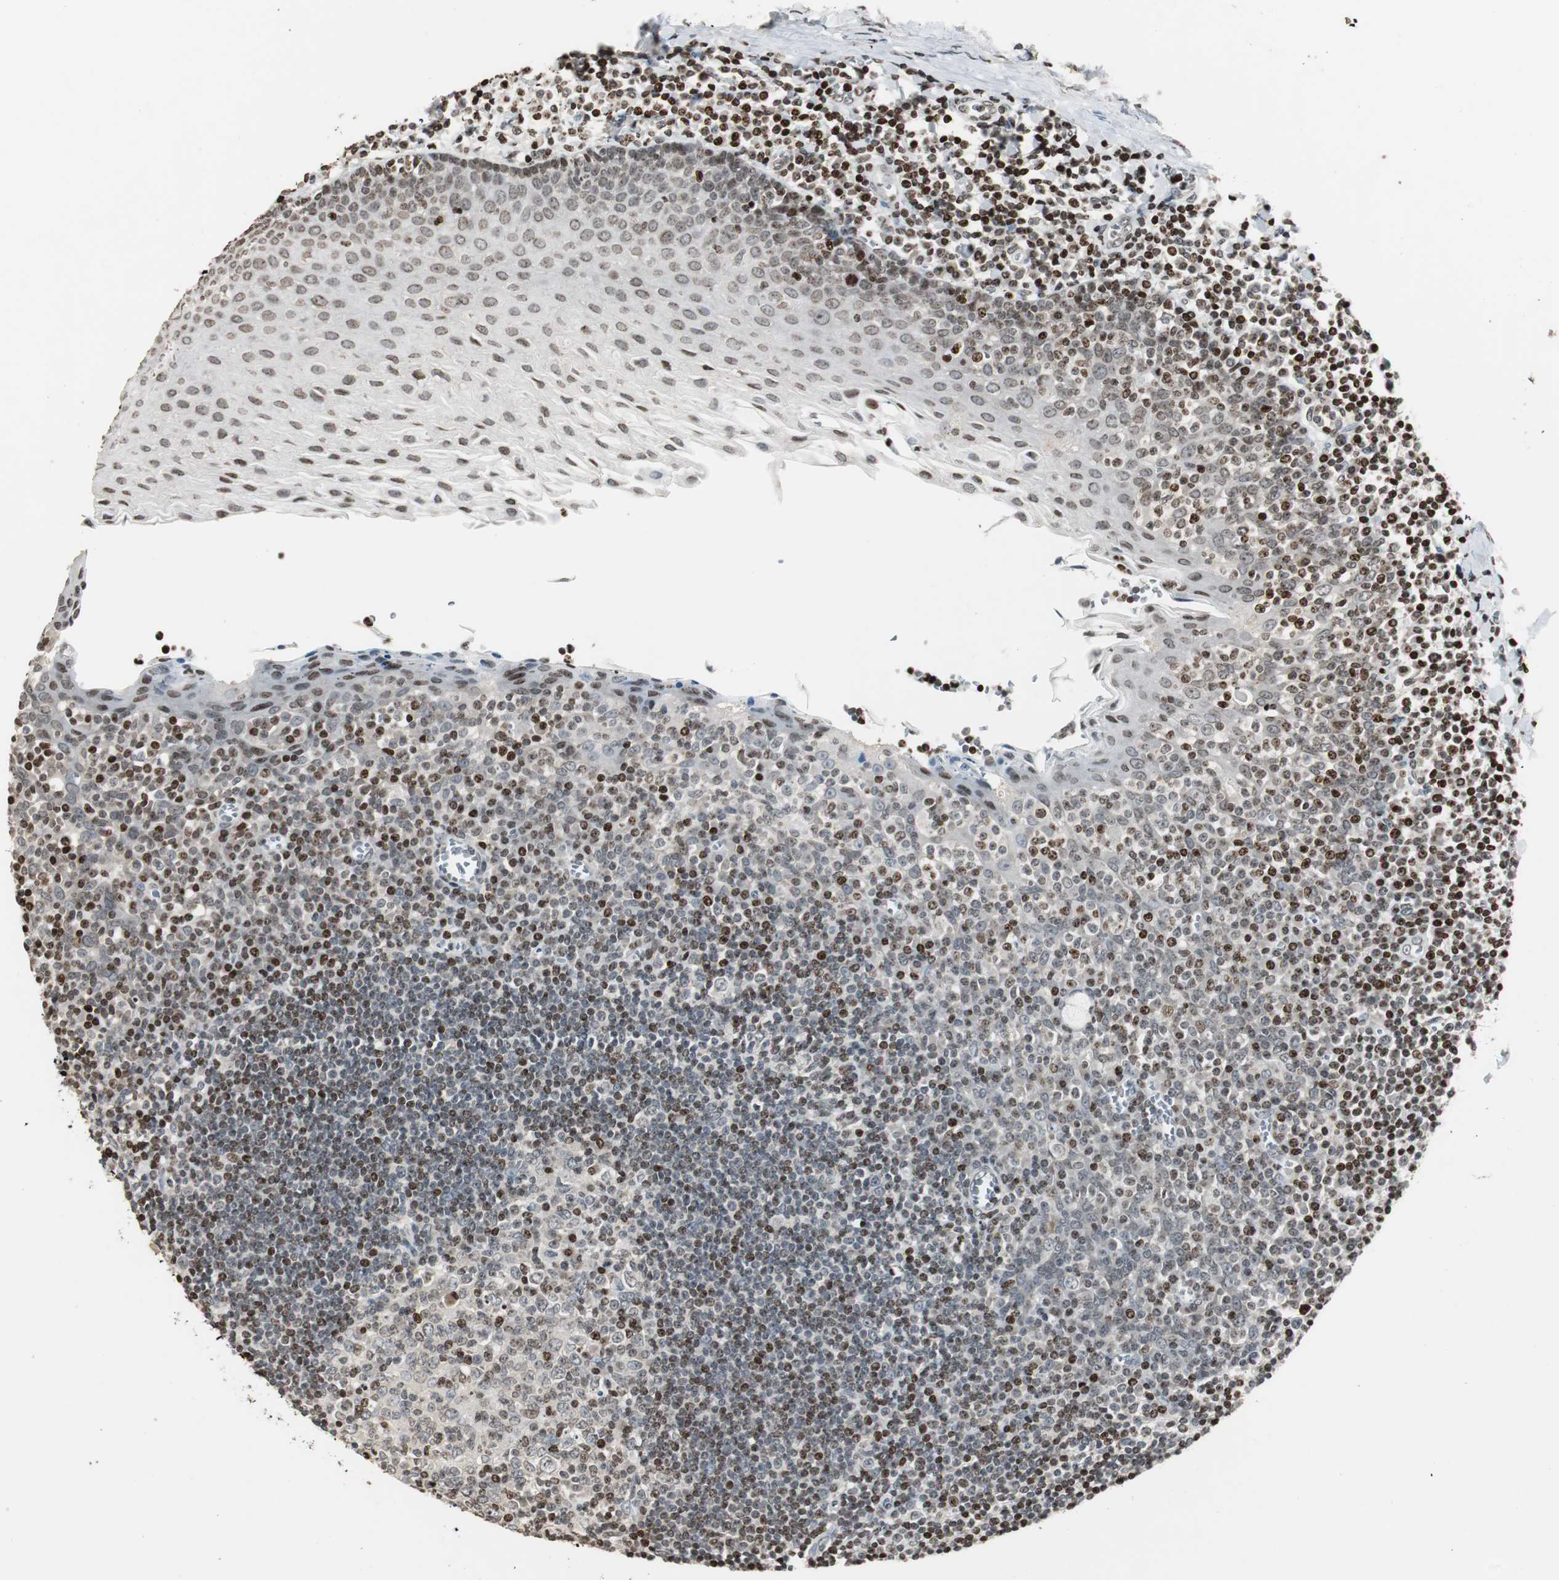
{"staining": {"intensity": "strong", "quantity": ">75%", "location": "nuclear"}, "tissue": "oral mucosa", "cell_type": "Squamous epithelial cells", "image_type": "normal", "snomed": [{"axis": "morphology", "description": "Normal tissue, NOS"}, {"axis": "topography", "description": "Oral tissue"}], "caption": "Oral mucosa stained for a protein demonstrates strong nuclear positivity in squamous epithelial cells. (brown staining indicates protein expression, while blue staining denotes nuclei).", "gene": "PAXIP1", "patient": {"sex": "male", "age": 20}}